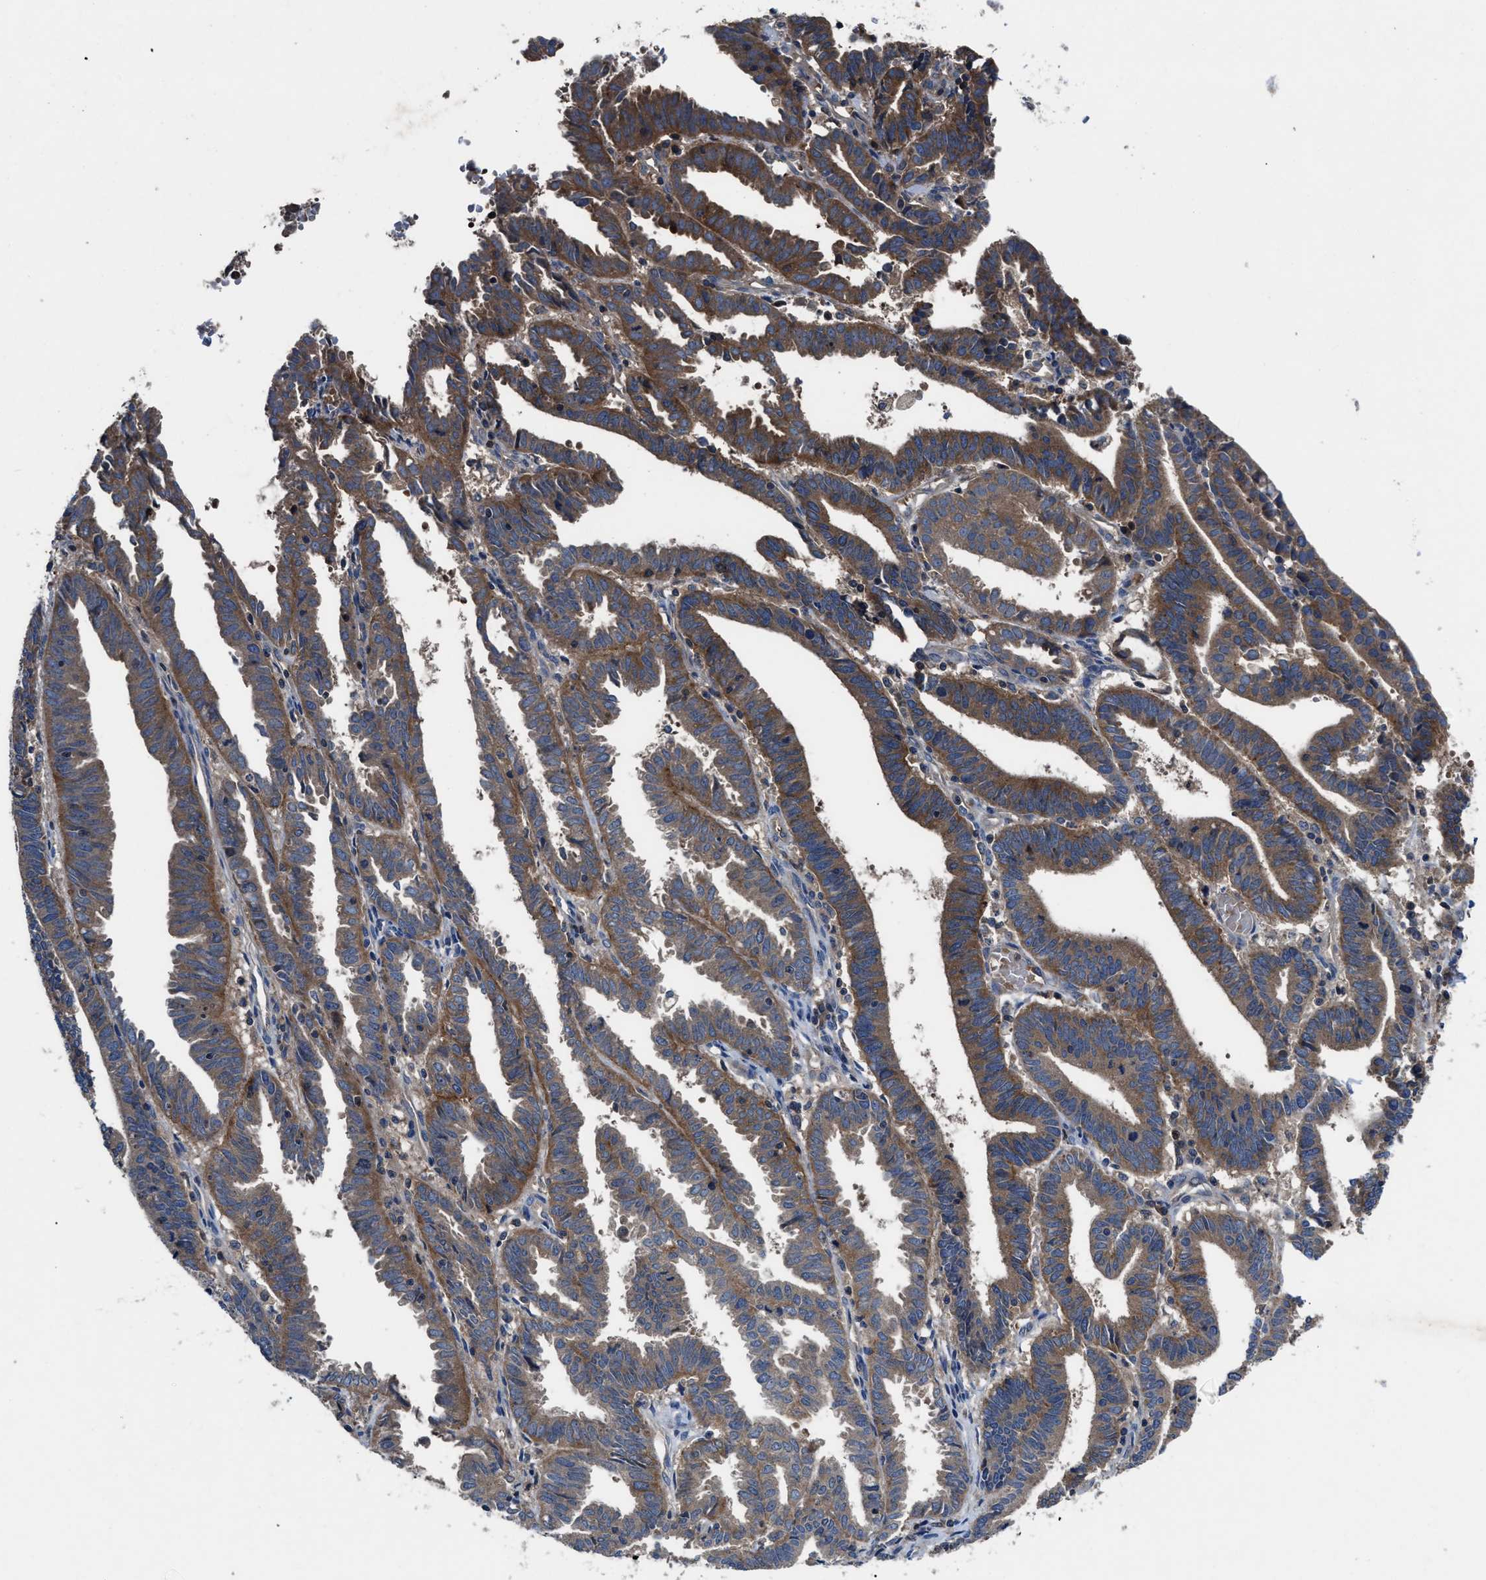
{"staining": {"intensity": "moderate", "quantity": "25%-75%", "location": "cytoplasmic/membranous"}, "tissue": "endometrial cancer", "cell_type": "Tumor cells", "image_type": "cancer", "snomed": [{"axis": "morphology", "description": "Adenocarcinoma, NOS"}, {"axis": "topography", "description": "Uterus"}], "caption": "Protein analysis of endometrial cancer tissue reveals moderate cytoplasmic/membranous positivity in approximately 25%-75% of tumor cells.", "gene": "YBEY", "patient": {"sex": "female", "age": 83}}